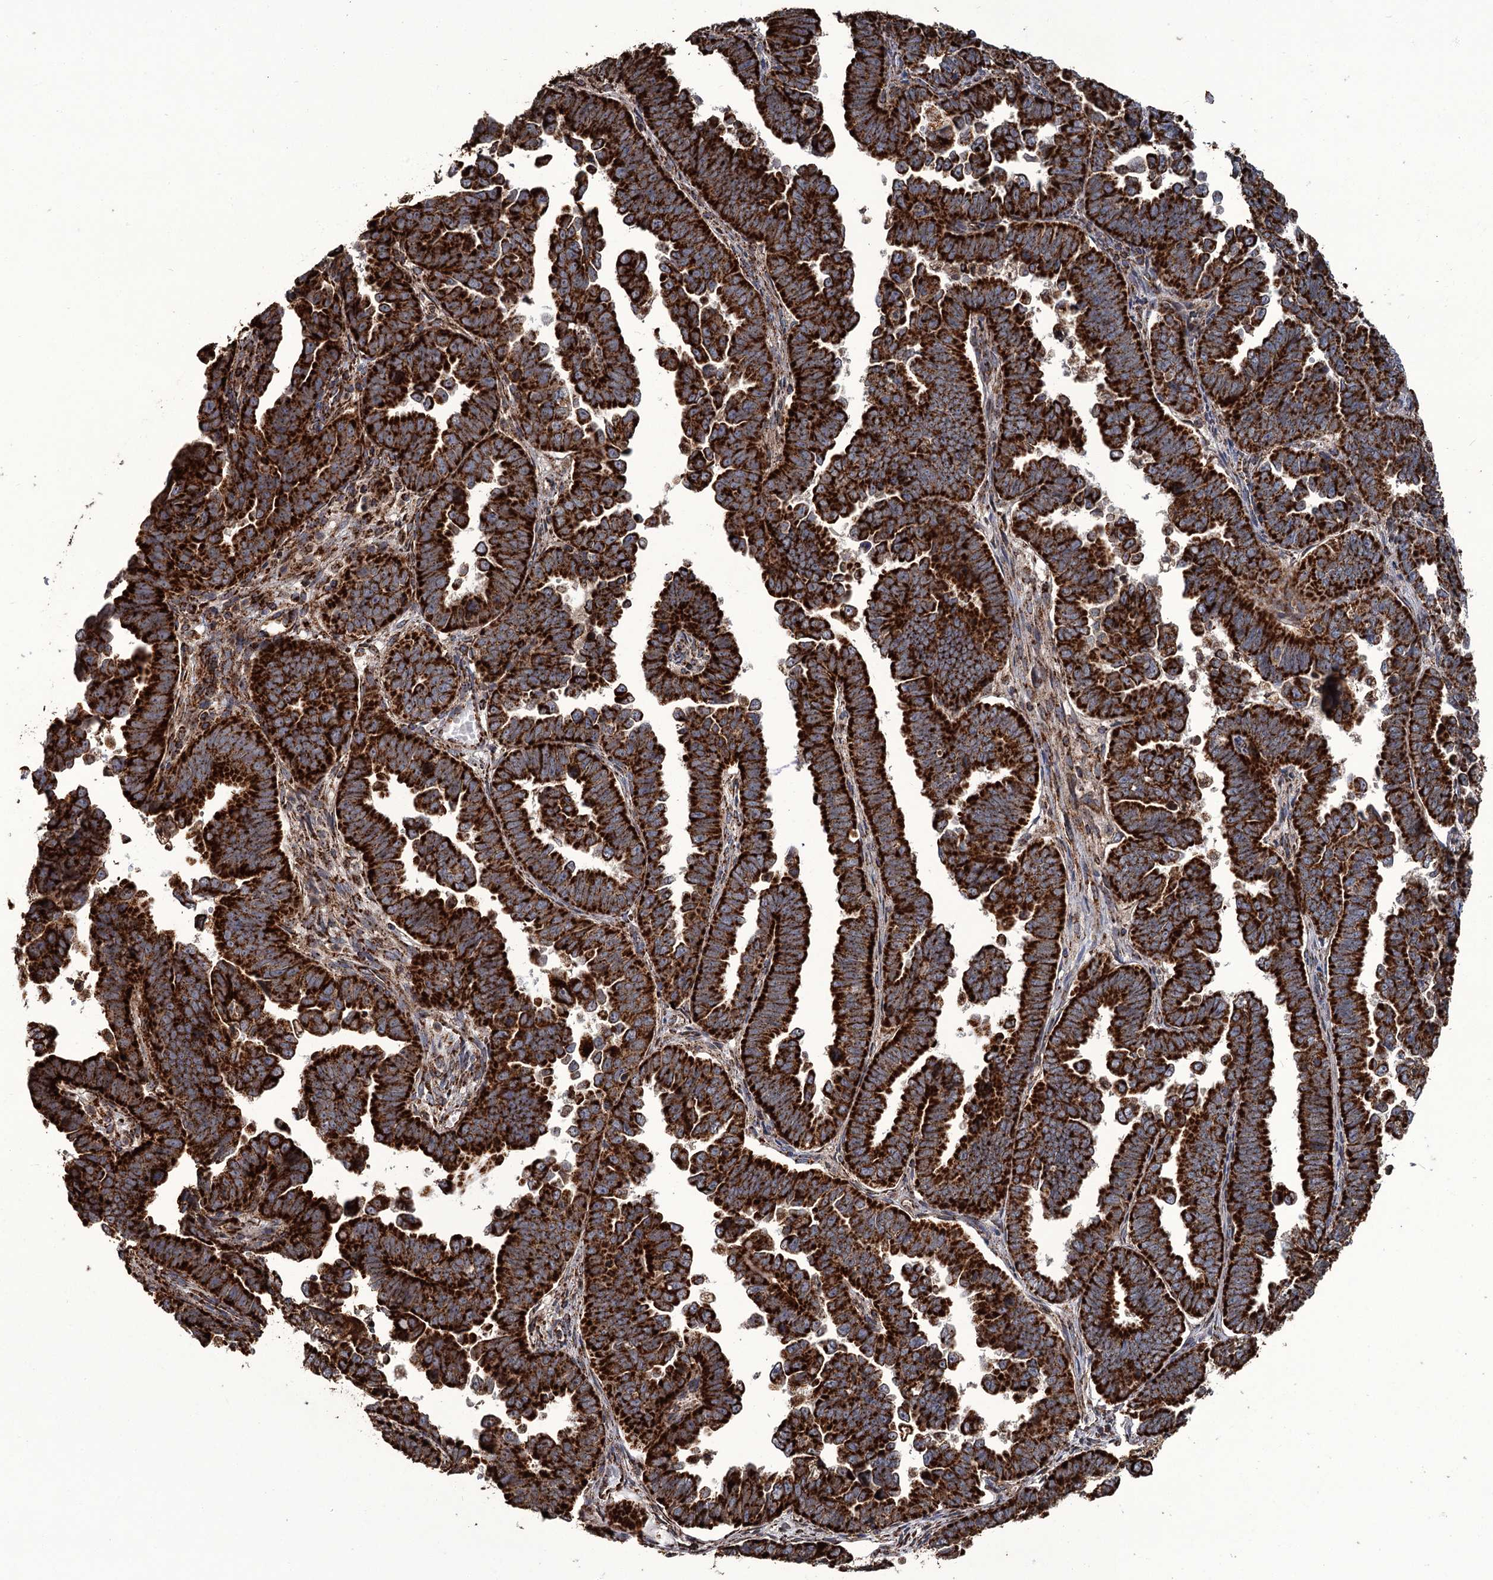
{"staining": {"intensity": "strong", "quantity": ">75%", "location": "cytoplasmic/membranous"}, "tissue": "endometrial cancer", "cell_type": "Tumor cells", "image_type": "cancer", "snomed": [{"axis": "morphology", "description": "Adenocarcinoma, NOS"}, {"axis": "topography", "description": "Endometrium"}], "caption": "Endometrial cancer tissue shows strong cytoplasmic/membranous staining in approximately >75% of tumor cells, visualized by immunohistochemistry.", "gene": "APH1A", "patient": {"sex": "female", "age": 75}}